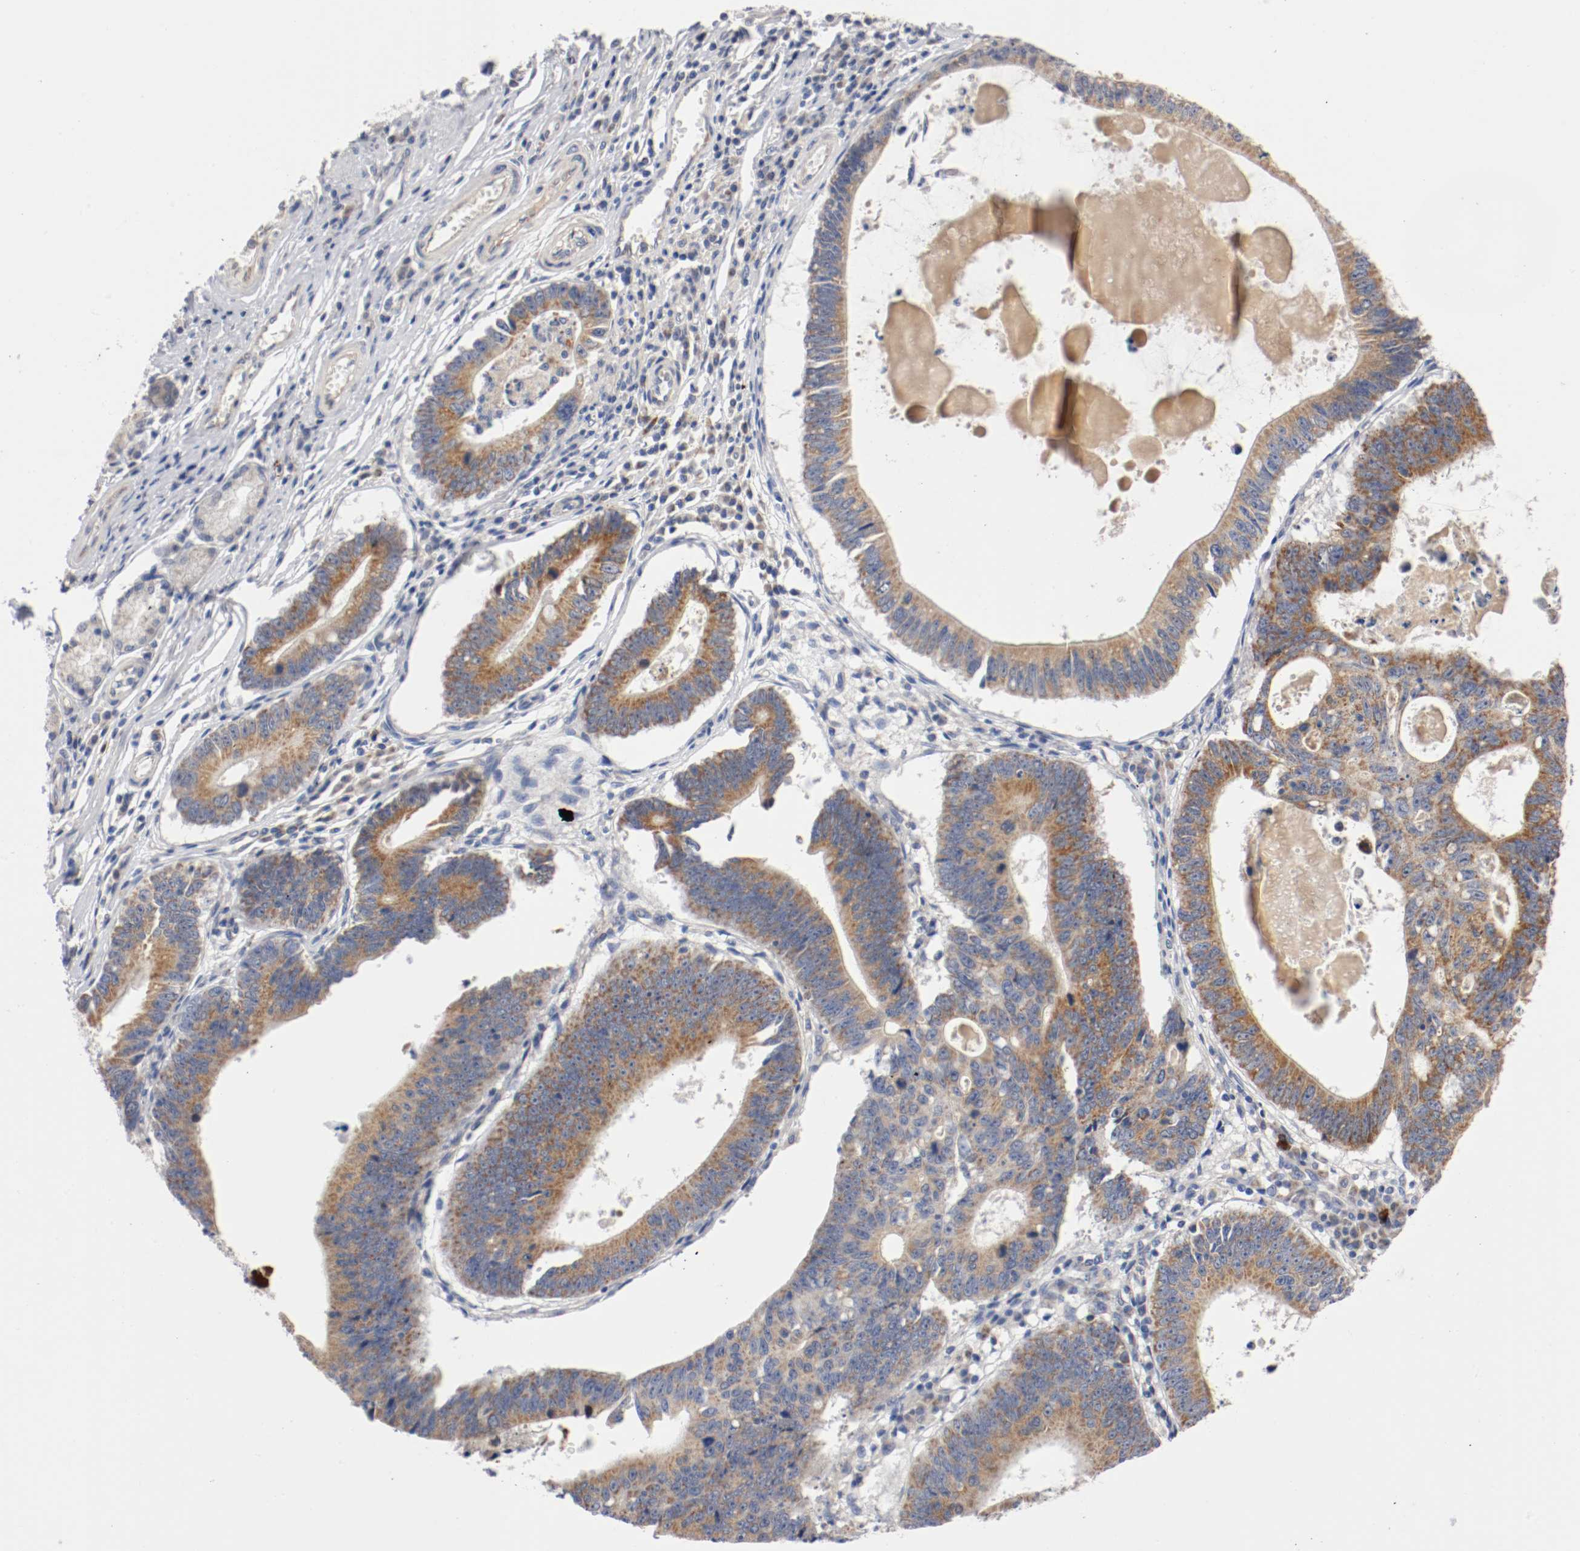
{"staining": {"intensity": "moderate", "quantity": ">75%", "location": "cytoplasmic/membranous"}, "tissue": "stomach cancer", "cell_type": "Tumor cells", "image_type": "cancer", "snomed": [{"axis": "morphology", "description": "Adenocarcinoma, NOS"}, {"axis": "topography", "description": "Stomach"}], "caption": "IHC of stomach cancer (adenocarcinoma) shows medium levels of moderate cytoplasmic/membranous positivity in about >75% of tumor cells. The staining was performed using DAB, with brown indicating positive protein expression. Nuclei are stained blue with hematoxylin.", "gene": "PCSK6", "patient": {"sex": "male", "age": 59}}